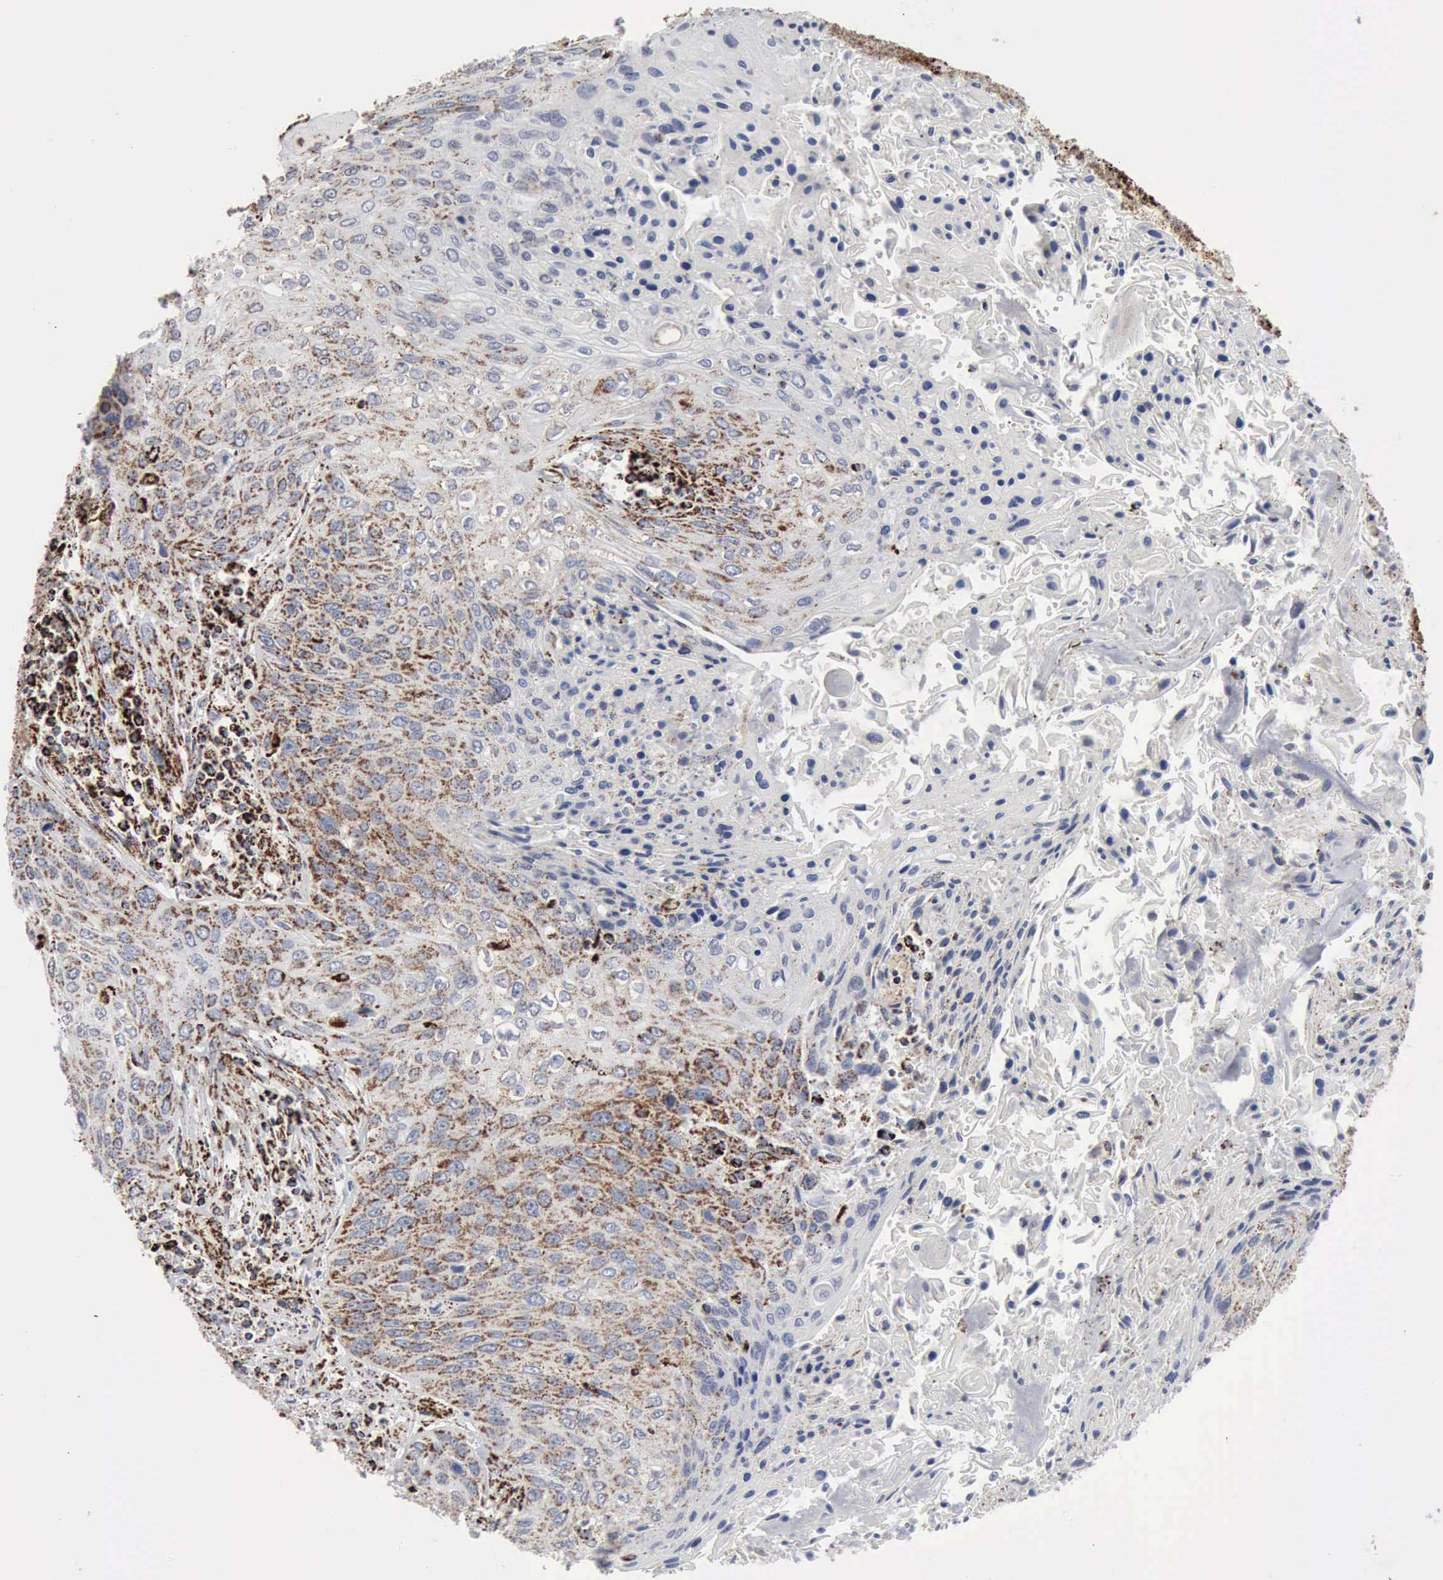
{"staining": {"intensity": "strong", "quantity": "25%-75%", "location": "cytoplasmic/membranous"}, "tissue": "cervical cancer", "cell_type": "Tumor cells", "image_type": "cancer", "snomed": [{"axis": "morphology", "description": "Squamous cell carcinoma, NOS"}, {"axis": "topography", "description": "Cervix"}], "caption": "Immunohistochemical staining of cervical cancer (squamous cell carcinoma) exhibits strong cytoplasmic/membranous protein positivity in about 25%-75% of tumor cells.", "gene": "ACO2", "patient": {"sex": "female", "age": 32}}